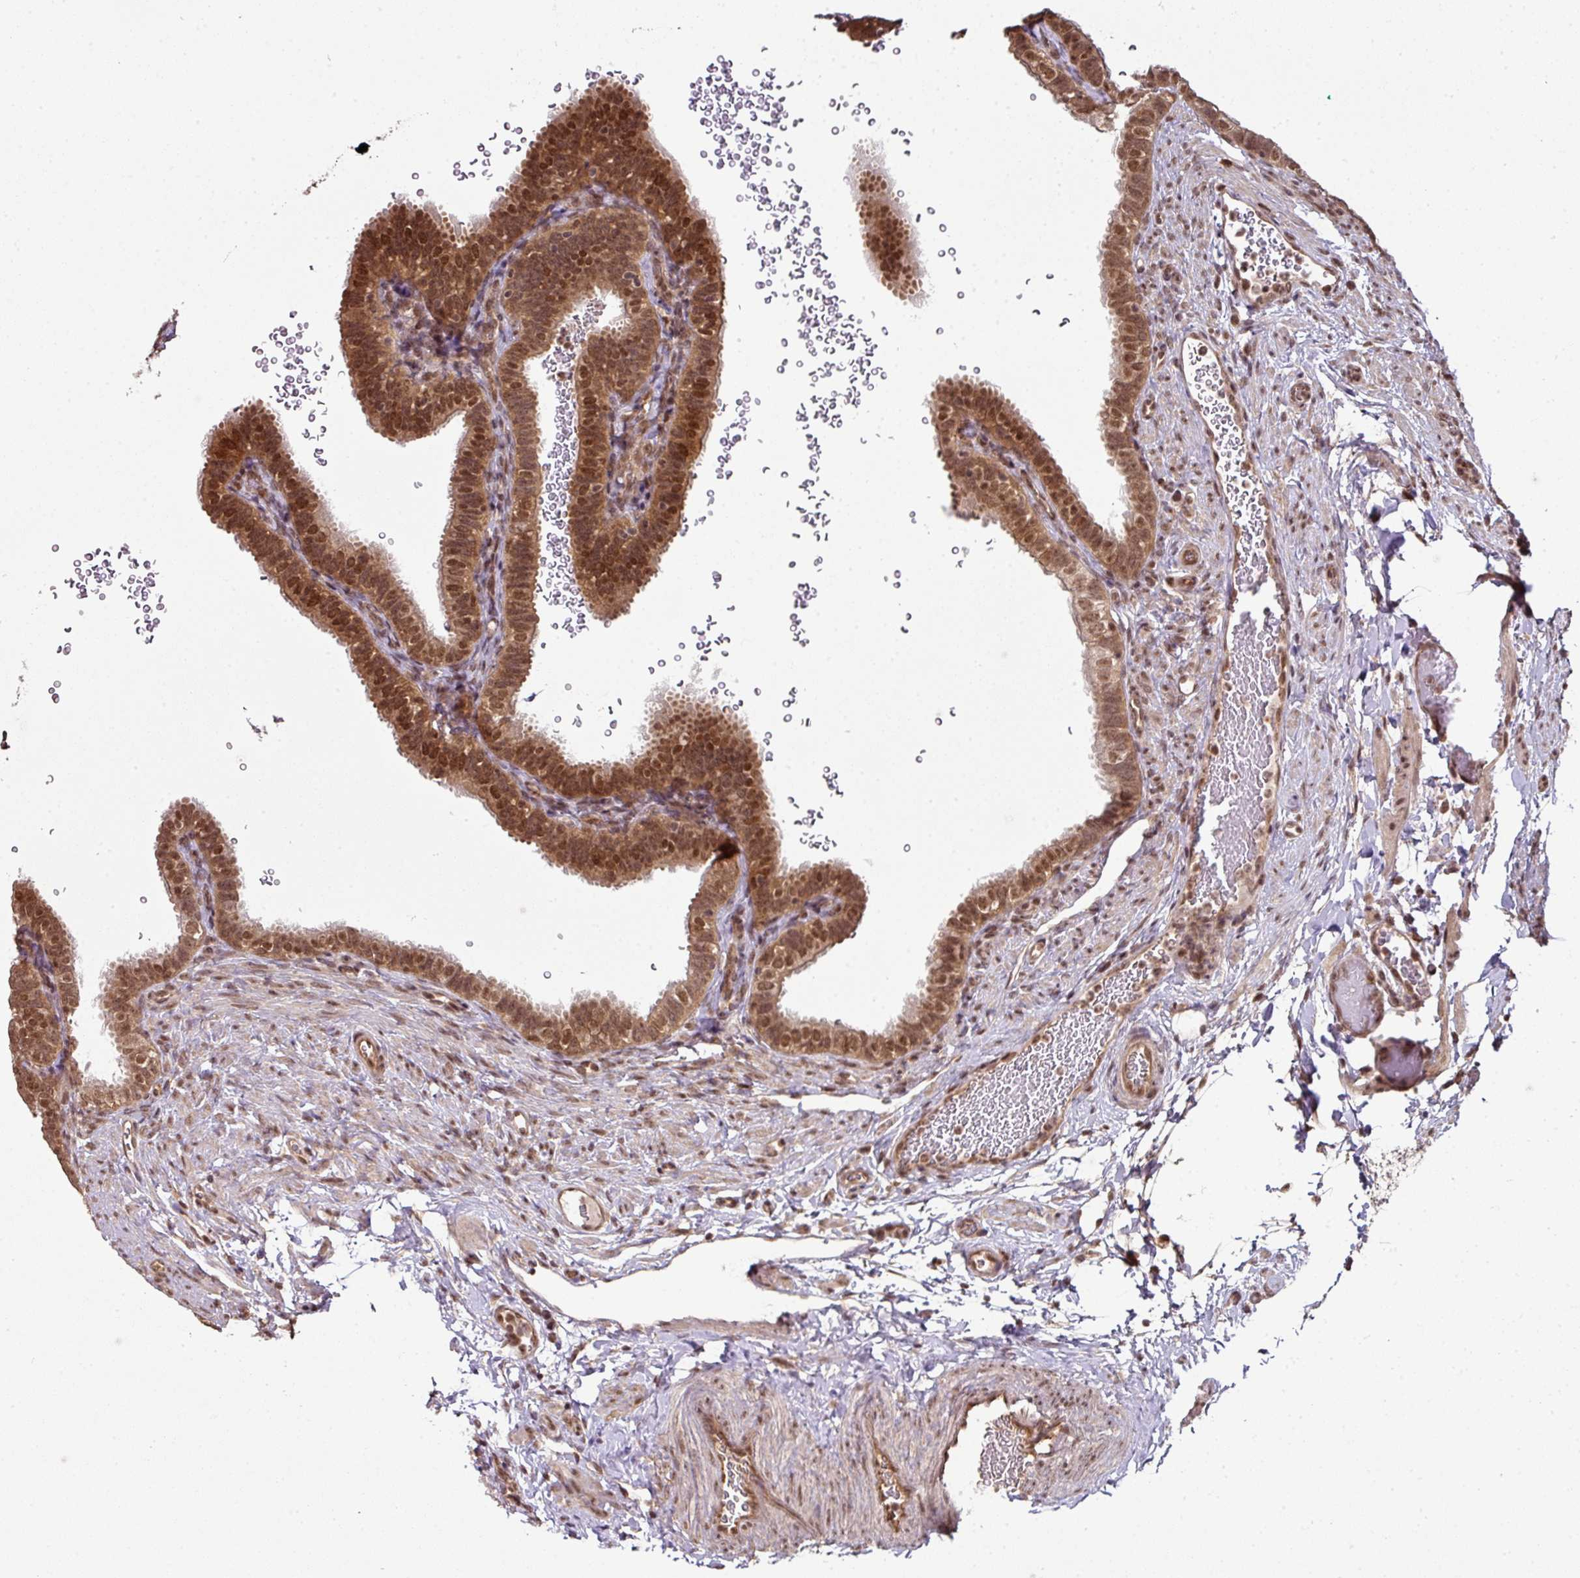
{"staining": {"intensity": "moderate", "quantity": ">75%", "location": "cytoplasmic/membranous,nuclear"}, "tissue": "fallopian tube", "cell_type": "Glandular cells", "image_type": "normal", "snomed": [{"axis": "morphology", "description": "Normal tissue, NOS"}, {"axis": "topography", "description": "Fallopian tube"}], "caption": "The image demonstrates staining of benign fallopian tube, revealing moderate cytoplasmic/membranous,nuclear protein positivity (brown color) within glandular cells. The staining is performed using DAB brown chromogen to label protein expression. The nuclei are counter-stained blue using hematoxylin.", "gene": "ANKRD18A", "patient": {"sex": "female", "age": 41}}